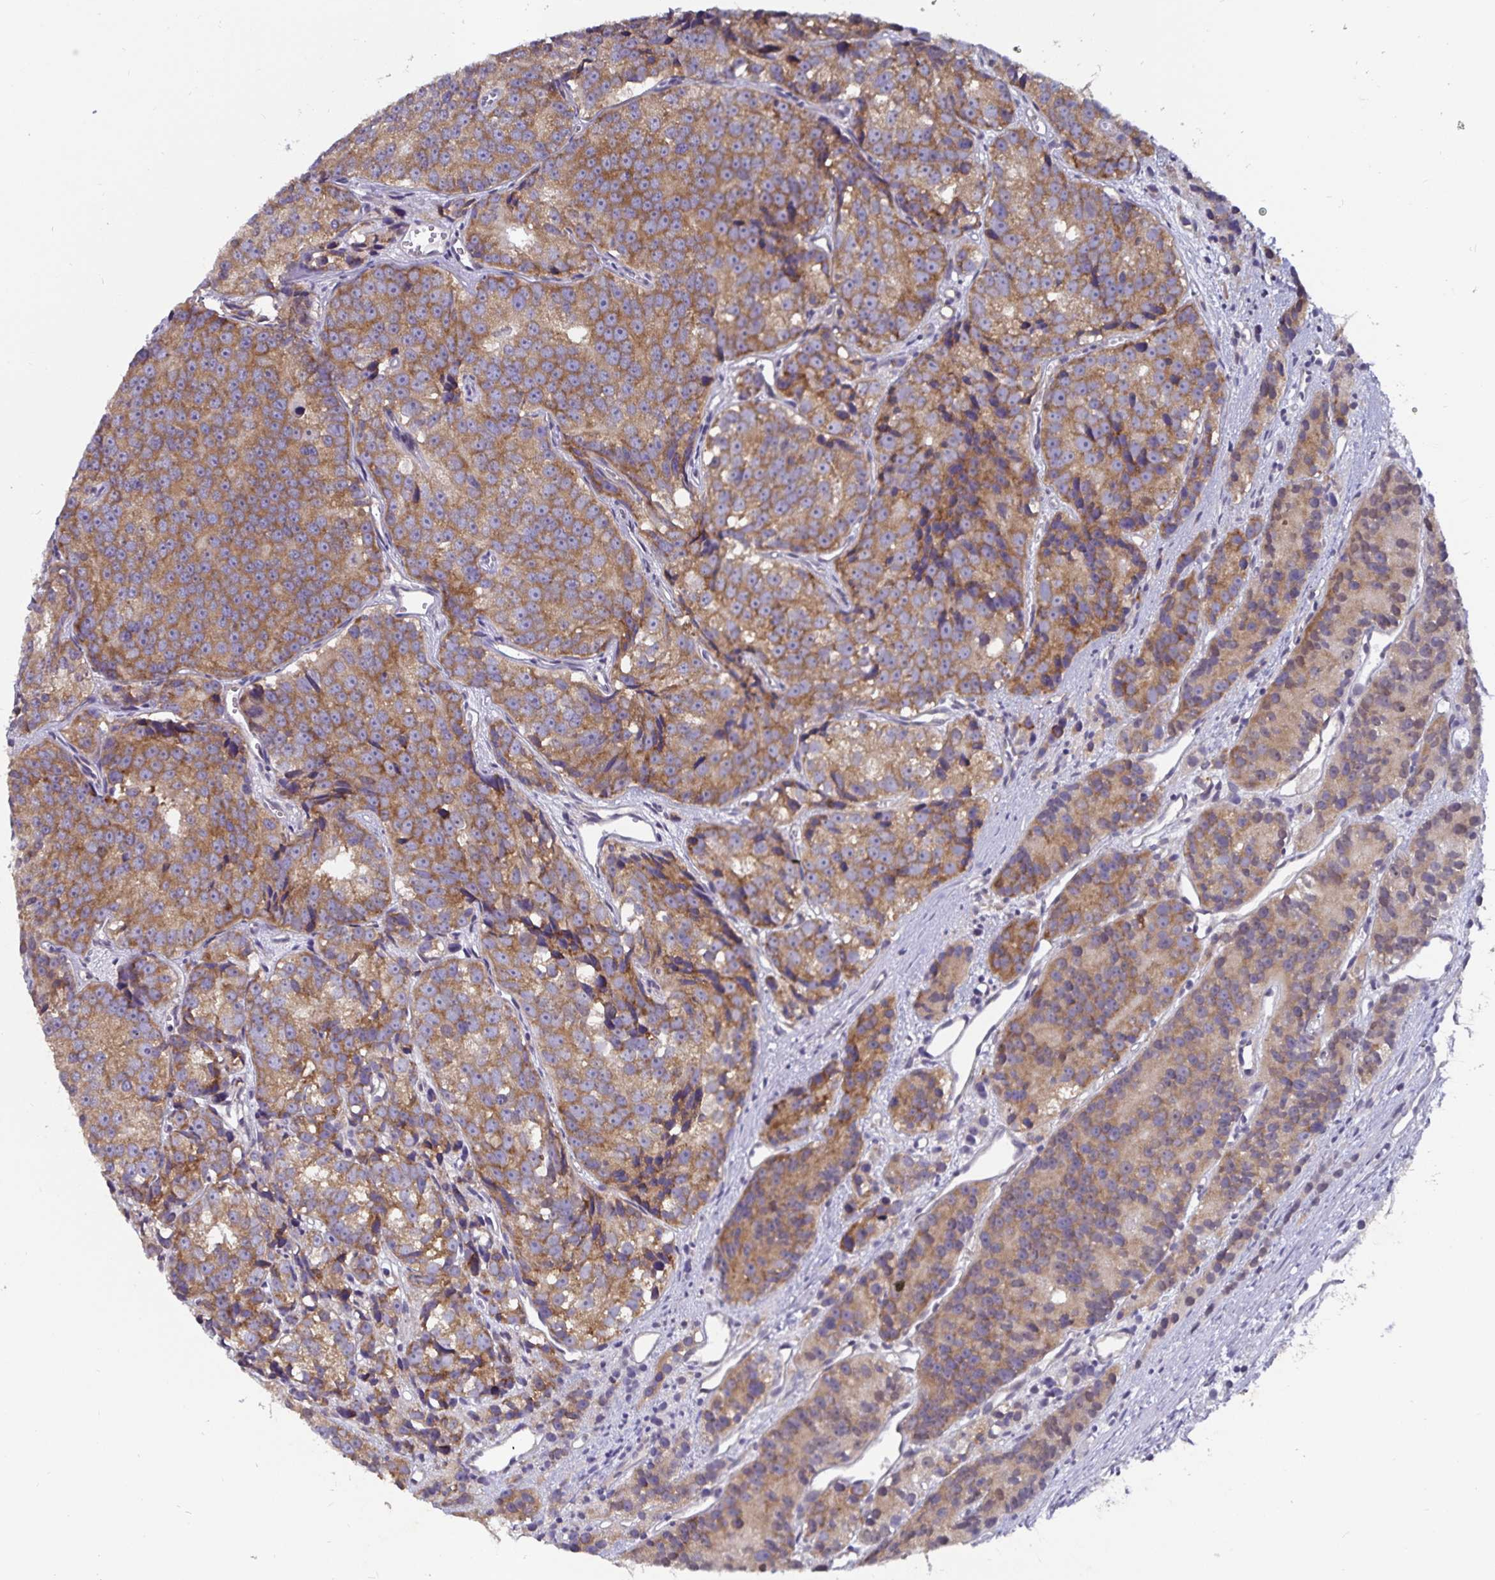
{"staining": {"intensity": "strong", "quantity": ">75%", "location": "cytoplasmic/membranous"}, "tissue": "prostate cancer", "cell_type": "Tumor cells", "image_type": "cancer", "snomed": [{"axis": "morphology", "description": "Adenocarcinoma, High grade"}, {"axis": "topography", "description": "Prostate"}], "caption": "DAB immunohistochemical staining of human adenocarcinoma (high-grade) (prostate) displays strong cytoplasmic/membranous protein positivity in approximately >75% of tumor cells.", "gene": "FAM120A", "patient": {"sex": "male", "age": 77}}